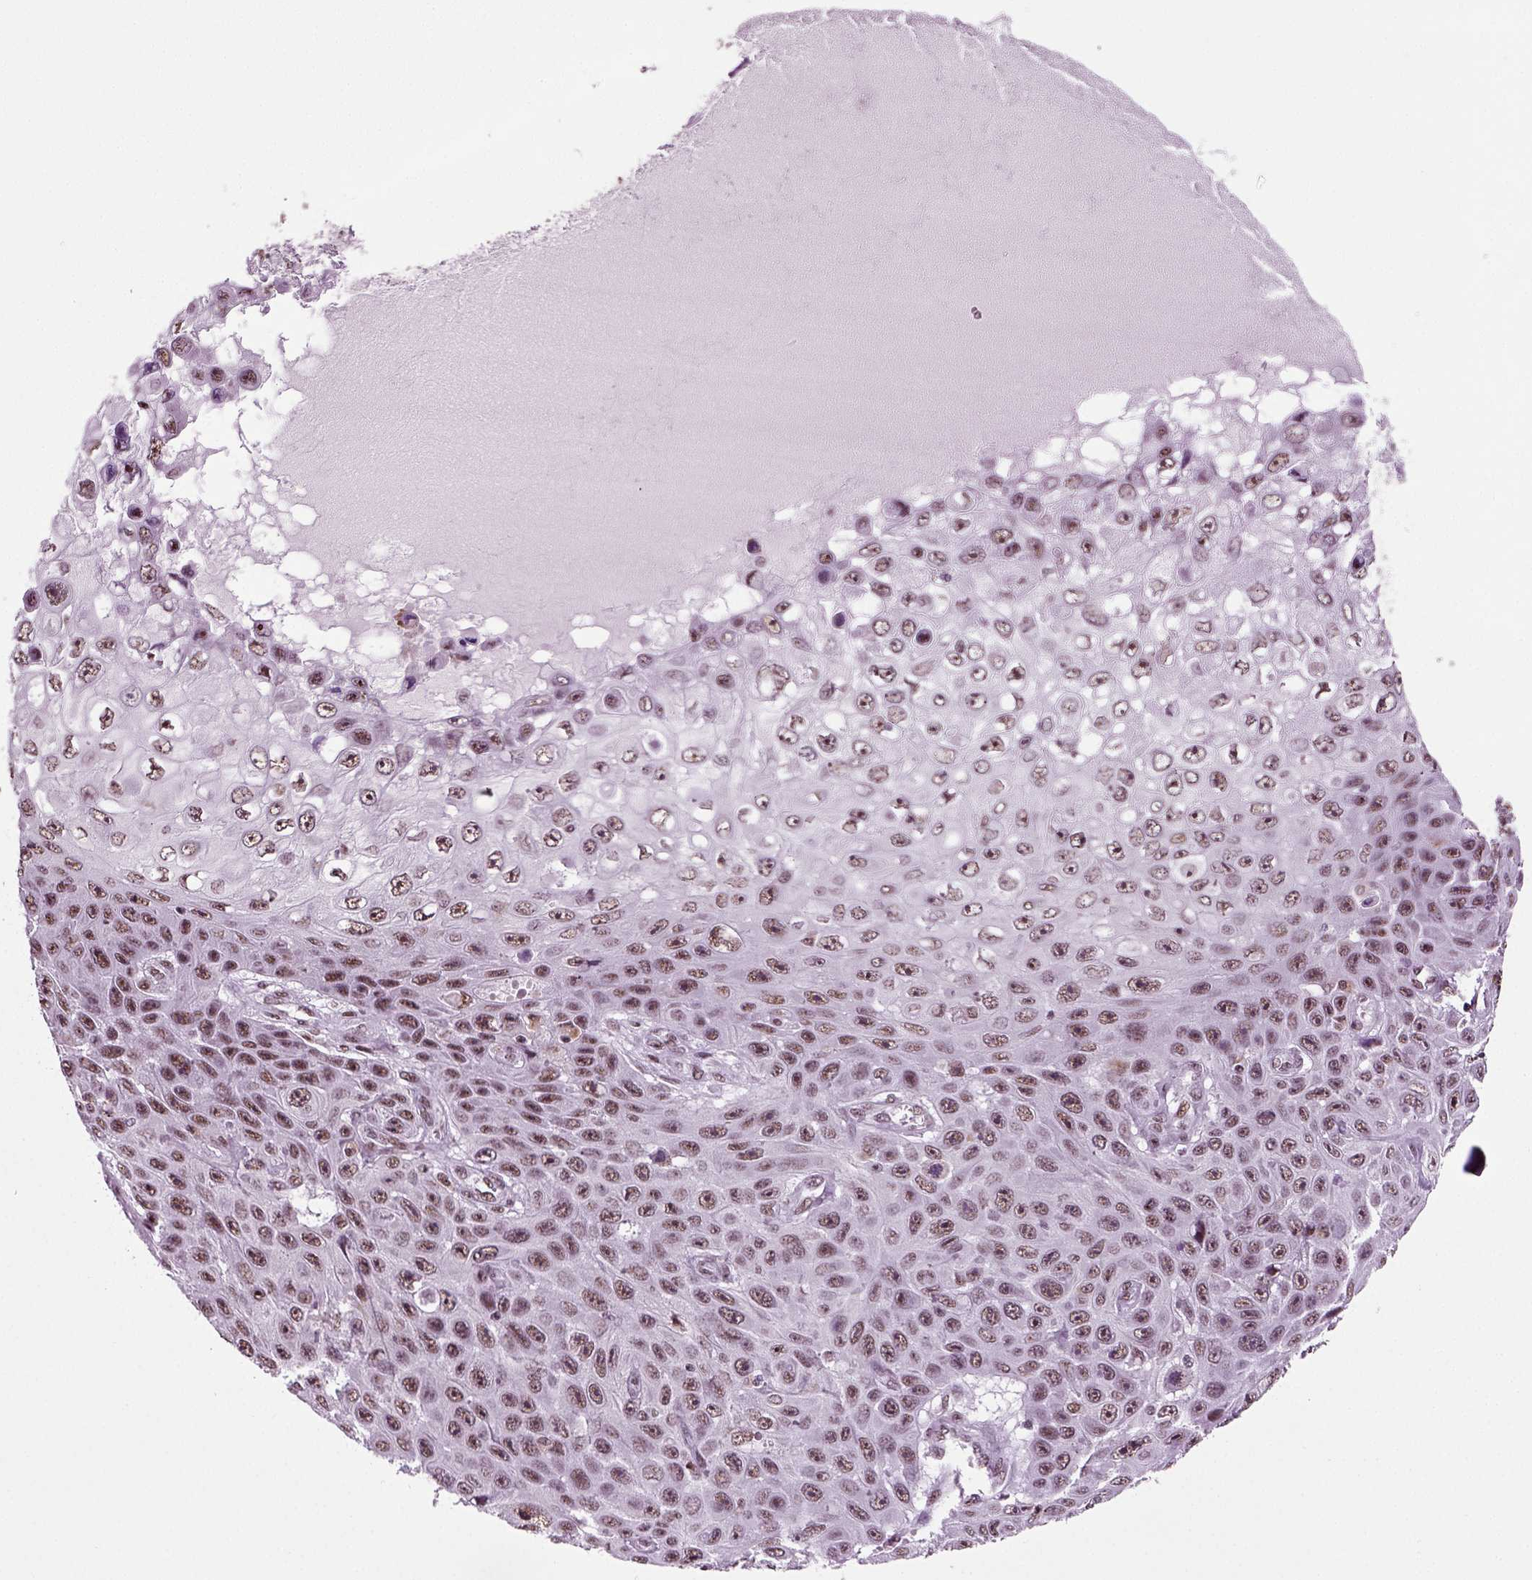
{"staining": {"intensity": "weak", "quantity": ">75%", "location": "nuclear"}, "tissue": "skin cancer", "cell_type": "Tumor cells", "image_type": "cancer", "snomed": [{"axis": "morphology", "description": "Squamous cell carcinoma, NOS"}, {"axis": "topography", "description": "Skin"}], "caption": "An image showing weak nuclear positivity in approximately >75% of tumor cells in skin cancer, as visualized by brown immunohistochemical staining.", "gene": "RCOR3", "patient": {"sex": "male", "age": 82}}